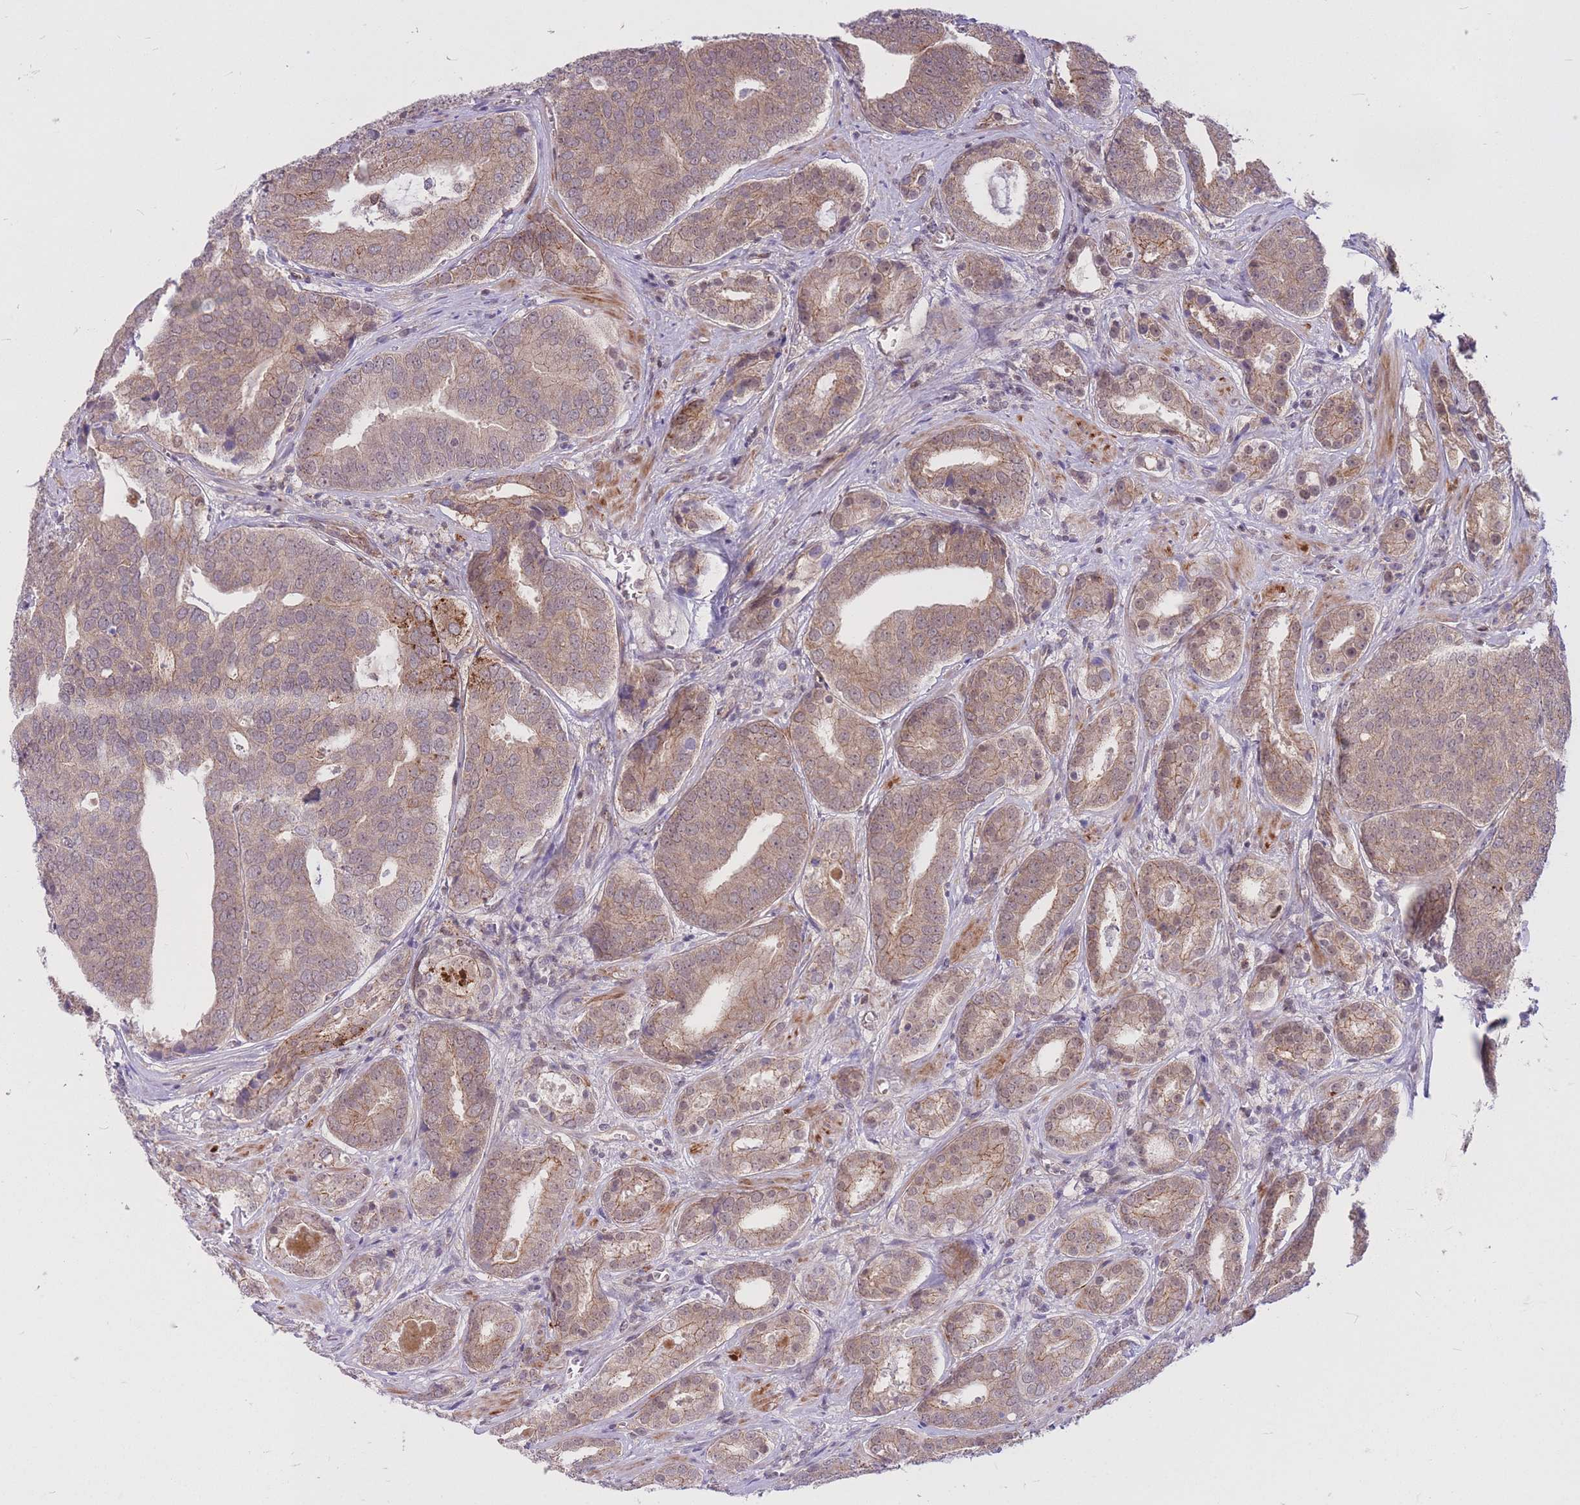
{"staining": {"intensity": "weak", "quantity": ">75%", "location": "cytoplasmic/membranous"}, "tissue": "prostate cancer", "cell_type": "Tumor cells", "image_type": "cancer", "snomed": [{"axis": "morphology", "description": "Adenocarcinoma, High grade"}, {"axis": "topography", "description": "Prostate"}], "caption": "There is low levels of weak cytoplasmic/membranous expression in tumor cells of prostate high-grade adenocarcinoma, as demonstrated by immunohistochemical staining (brown color).", "gene": "TCF20", "patient": {"sex": "male", "age": 55}}